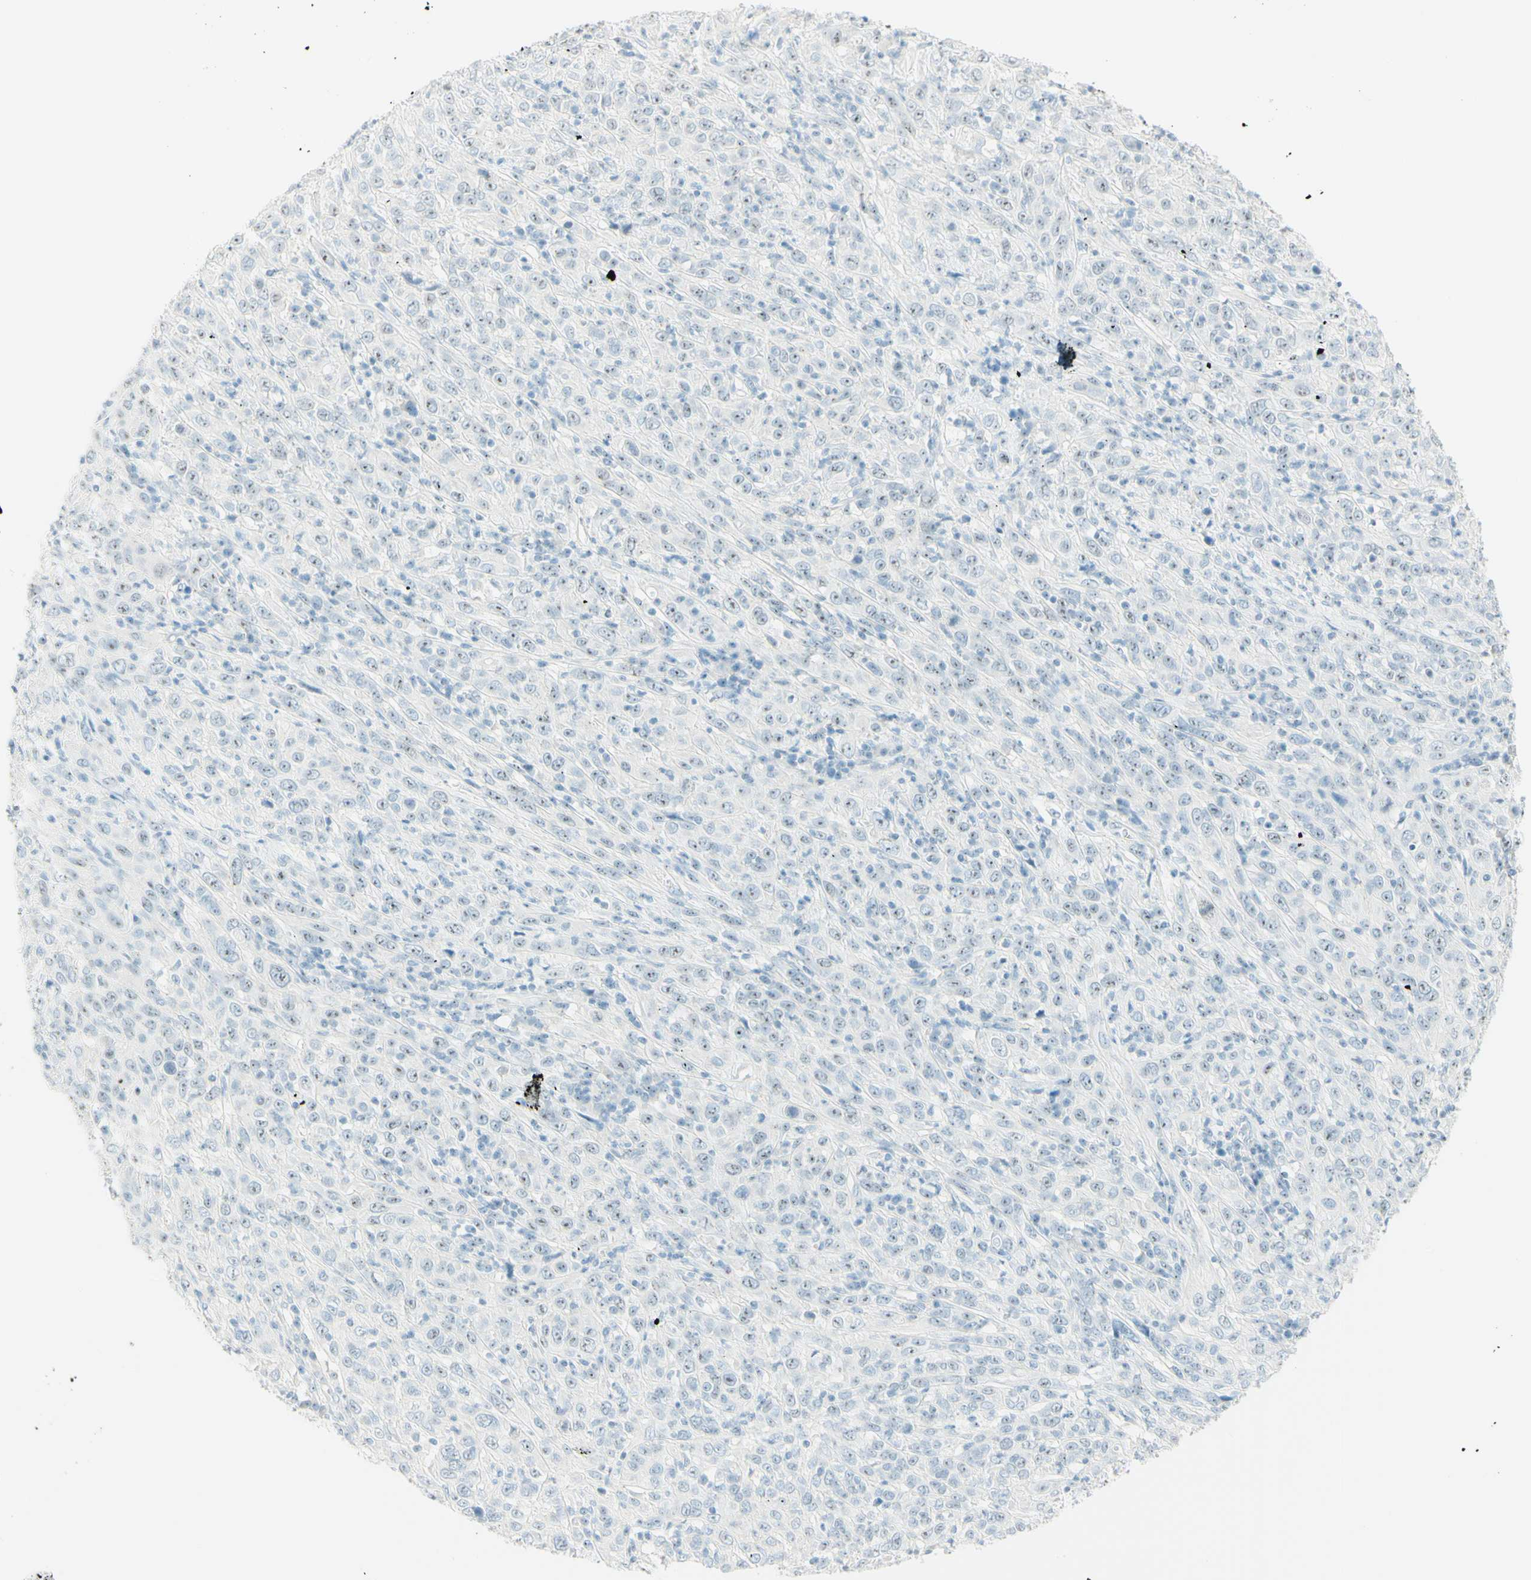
{"staining": {"intensity": "weak", "quantity": "25%-75%", "location": "nuclear"}, "tissue": "cervical cancer", "cell_type": "Tumor cells", "image_type": "cancer", "snomed": [{"axis": "morphology", "description": "Squamous cell carcinoma, NOS"}, {"axis": "topography", "description": "Cervix"}], "caption": "Immunohistochemical staining of cervical cancer (squamous cell carcinoma) displays low levels of weak nuclear protein staining in approximately 25%-75% of tumor cells.", "gene": "FMR1NB", "patient": {"sex": "female", "age": 46}}